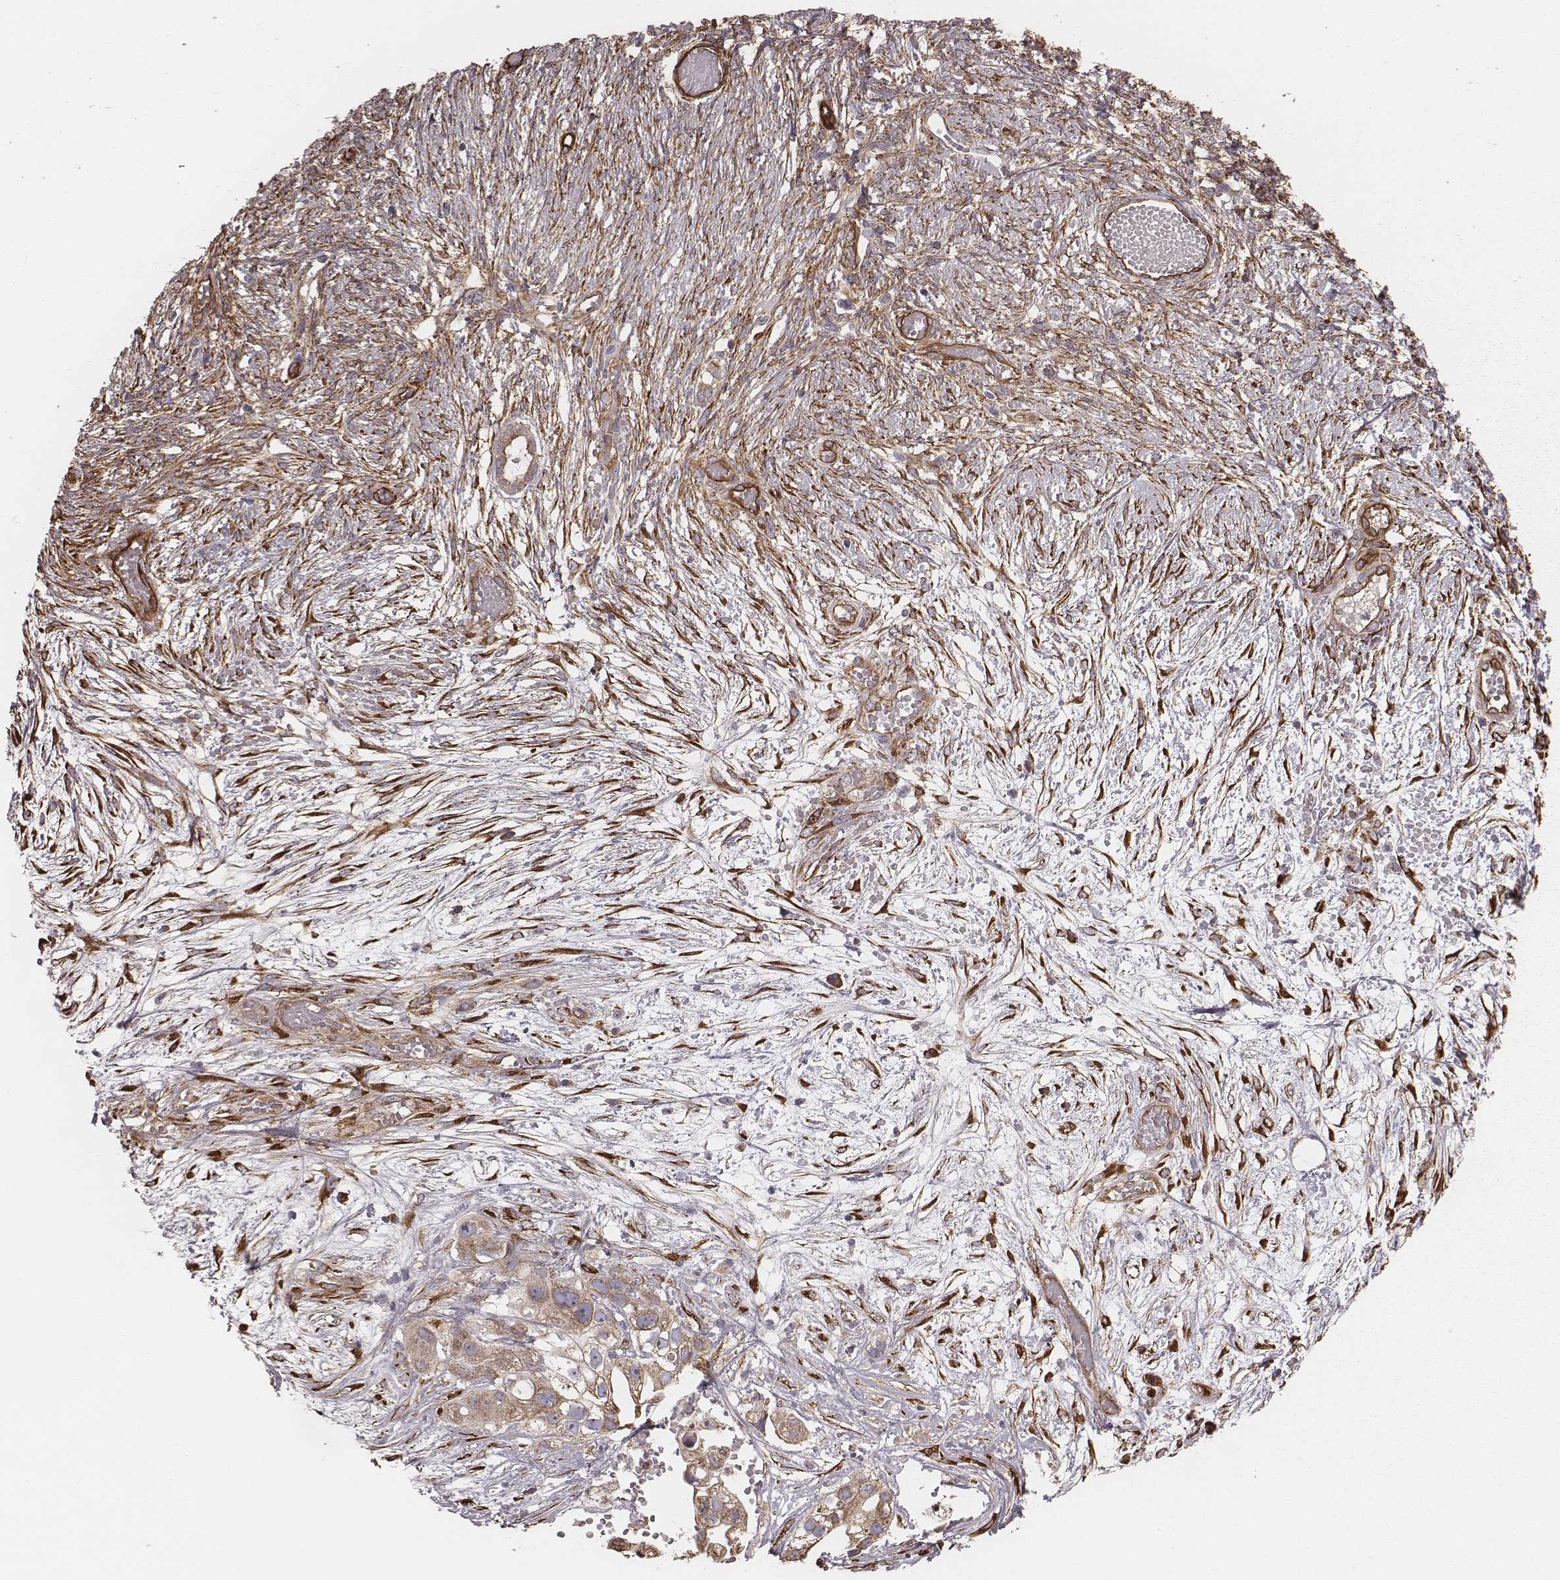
{"staining": {"intensity": "weak", "quantity": ">75%", "location": "cytoplasmic/membranous"}, "tissue": "ovarian cancer", "cell_type": "Tumor cells", "image_type": "cancer", "snomed": [{"axis": "morphology", "description": "Cystadenocarcinoma, serous, NOS"}, {"axis": "topography", "description": "Ovary"}], "caption": "Immunohistochemical staining of ovarian cancer shows low levels of weak cytoplasmic/membranous expression in approximately >75% of tumor cells.", "gene": "PALMD", "patient": {"sex": "female", "age": 56}}